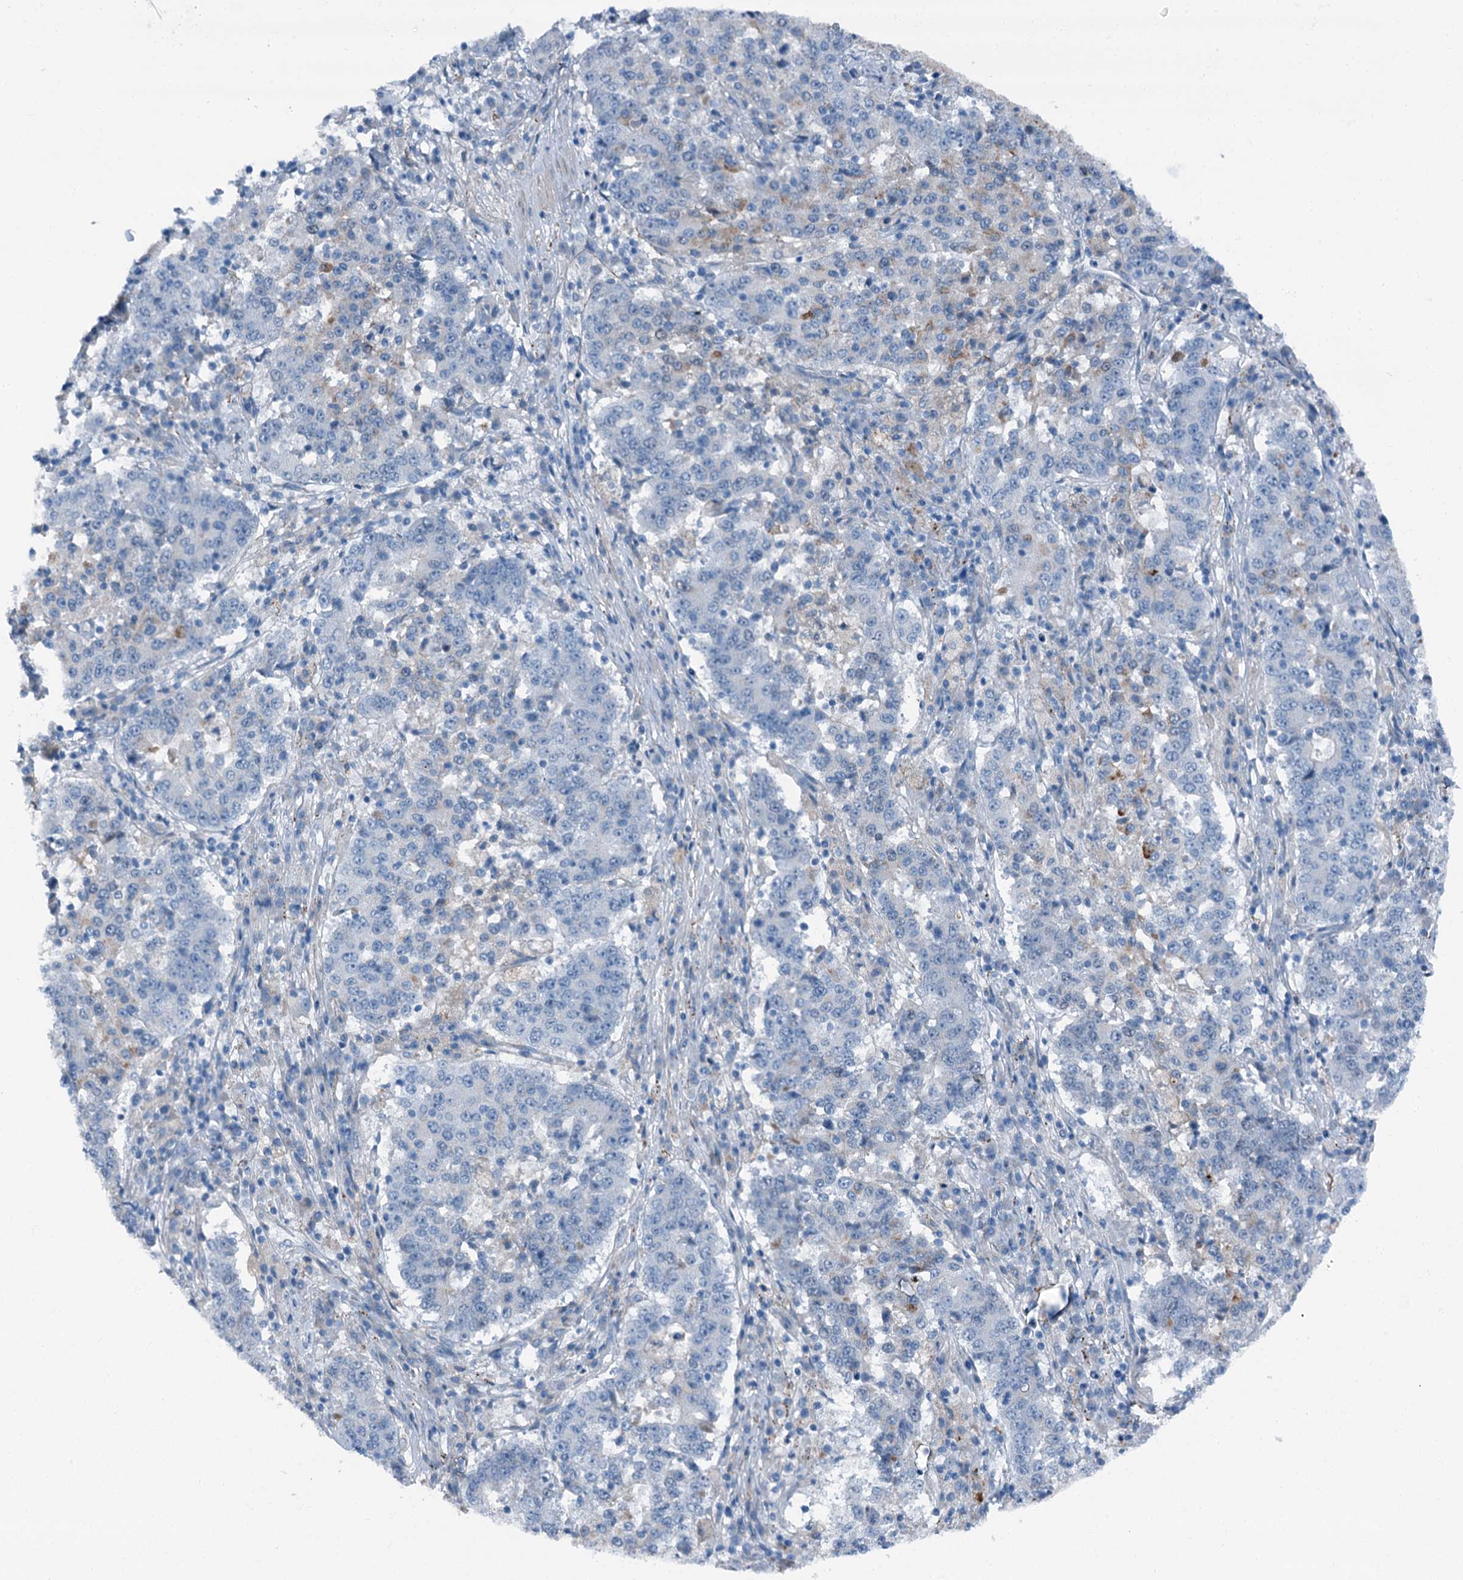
{"staining": {"intensity": "negative", "quantity": "none", "location": "none"}, "tissue": "stomach cancer", "cell_type": "Tumor cells", "image_type": "cancer", "snomed": [{"axis": "morphology", "description": "Adenocarcinoma, NOS"}, {"axis": "topography", "description": "Stomach"}], "caption": "This is an immunohistochemistry (IHC) image of stomach cancer (adenocarcinoma). There is no positivity in tumor cells.", "gene": "AXL", "patient": {"sex": "male", "age": 59}}